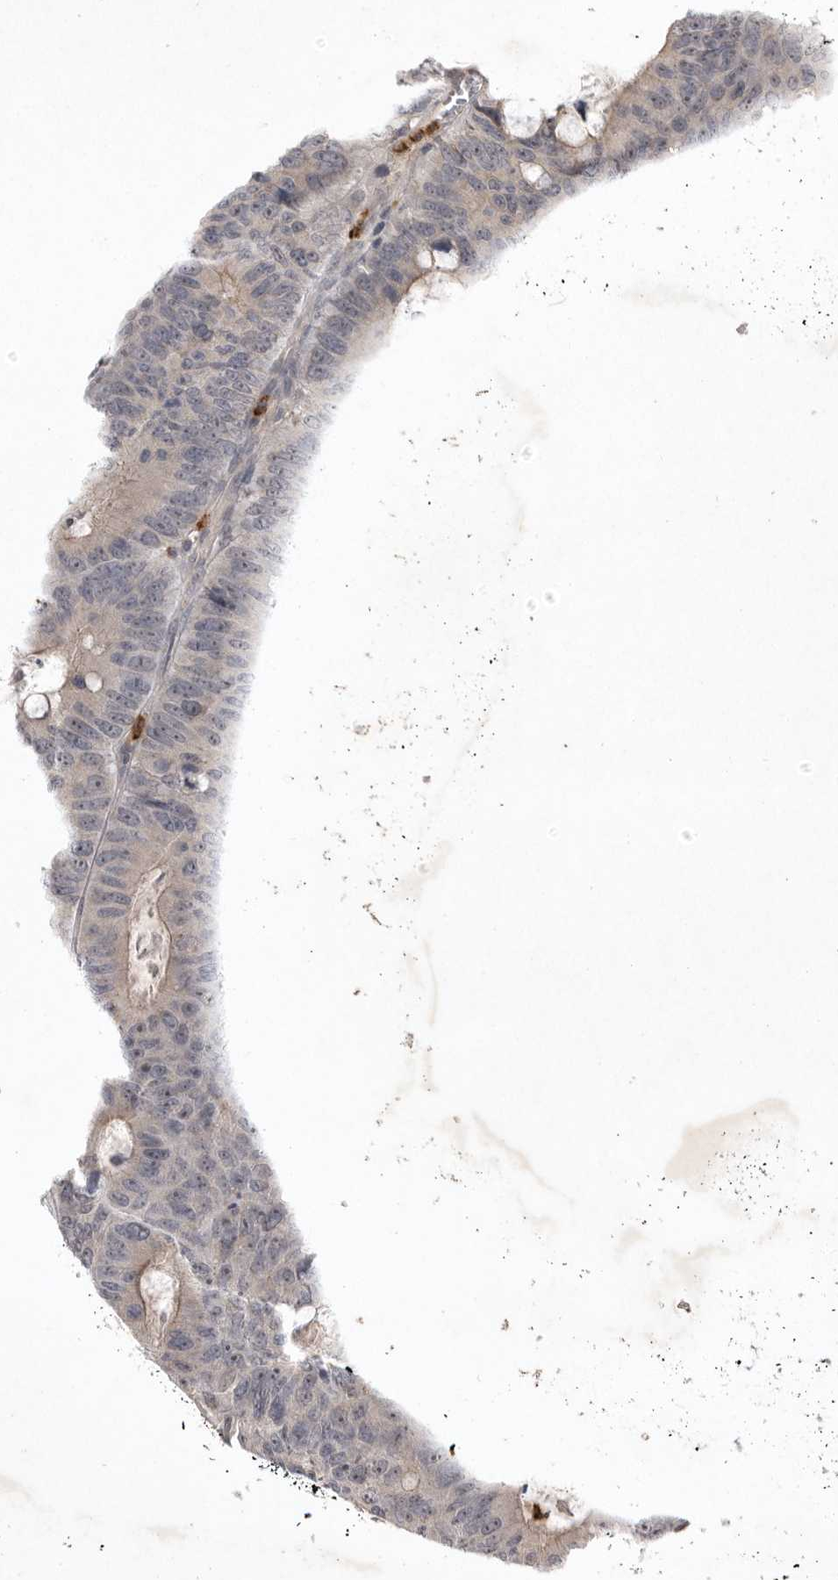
{"staining": {"intensity": "negative", "quantity": "none", "location": "none"}, "tissue": "colorectal cancer", "cell_type": "Tumor cells", "image_type": "cancer", "snomed": [{"axis": "morphology", "description": "Adenocarcinoma, NOS"}, {"axis": "topography", "description": "Colon"}], "caption": "Histopathology image shows no significant protein positivity in tumor cells of colorectal cancer (adenocarcinoma). The staining was performed using DAB to visualize the protein expression in brown, while the nuclei were stained in blue with hematoxylin (Magnification: 20x).", "gene": "UBE3D", "patient": {"sex": "male", "age": 87}}